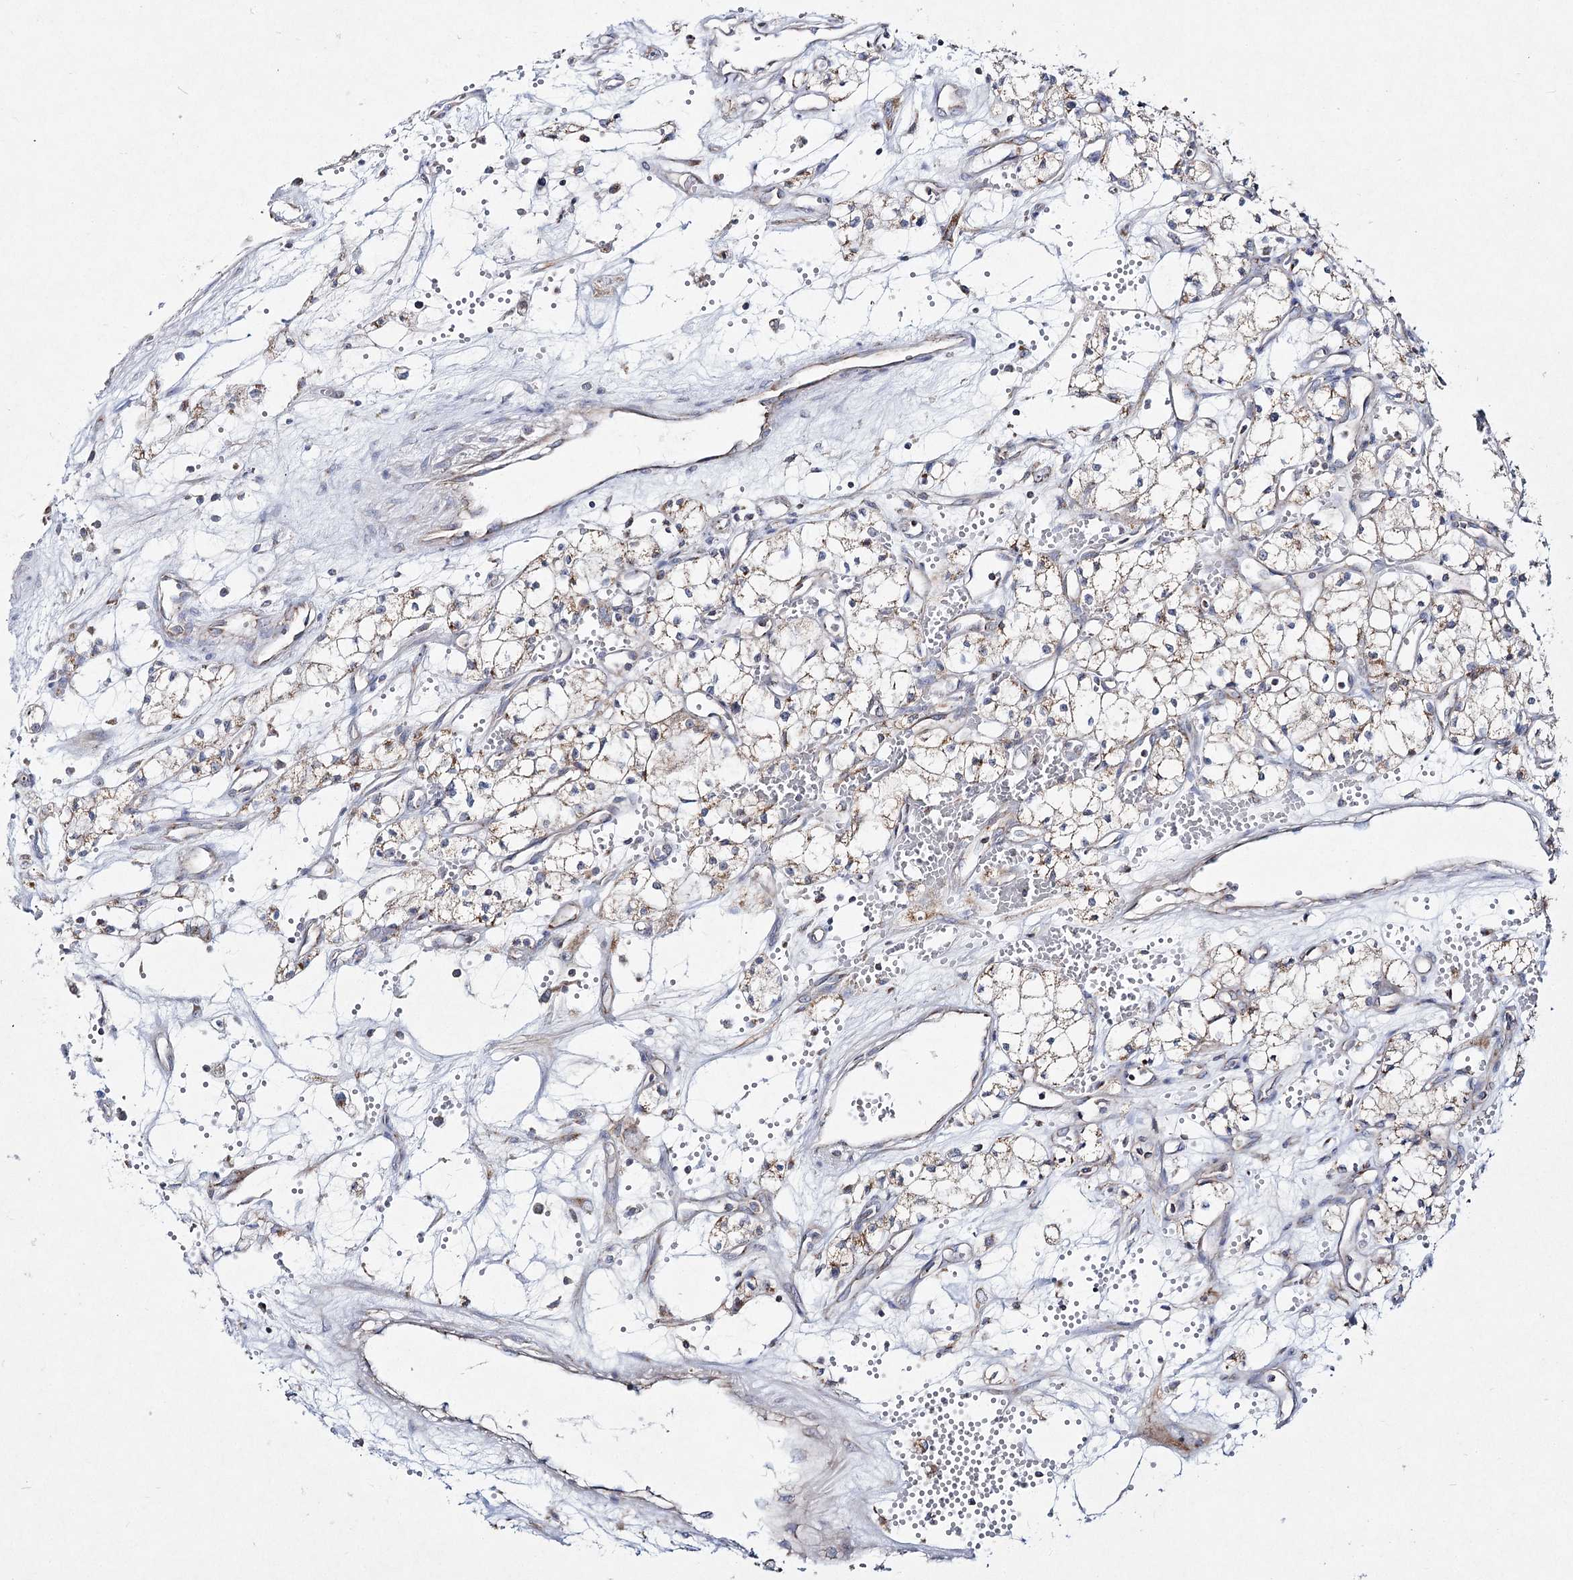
{"staining": {"intensity": "weak", "quantity": "25%-75%", "location": "cytoplasmic/membranous"}, "tissue": "renal cancer", "cell_type": "Tumor cells", "image_type": "cancer", "snomed": [{"axis": "morphology", "description": "Adenocarcinoma, NOS"}, {"axis": "topography", "description": "Kidney"}], "caption": "Renal adenocarcinoma stained with a brown dye demonstrates weak cytoplasmic/membranous positive expression in approximately 25%-75% of tumor cells.", "gene": "DNA2", "patient": {"sex": "male", "age": 59}}